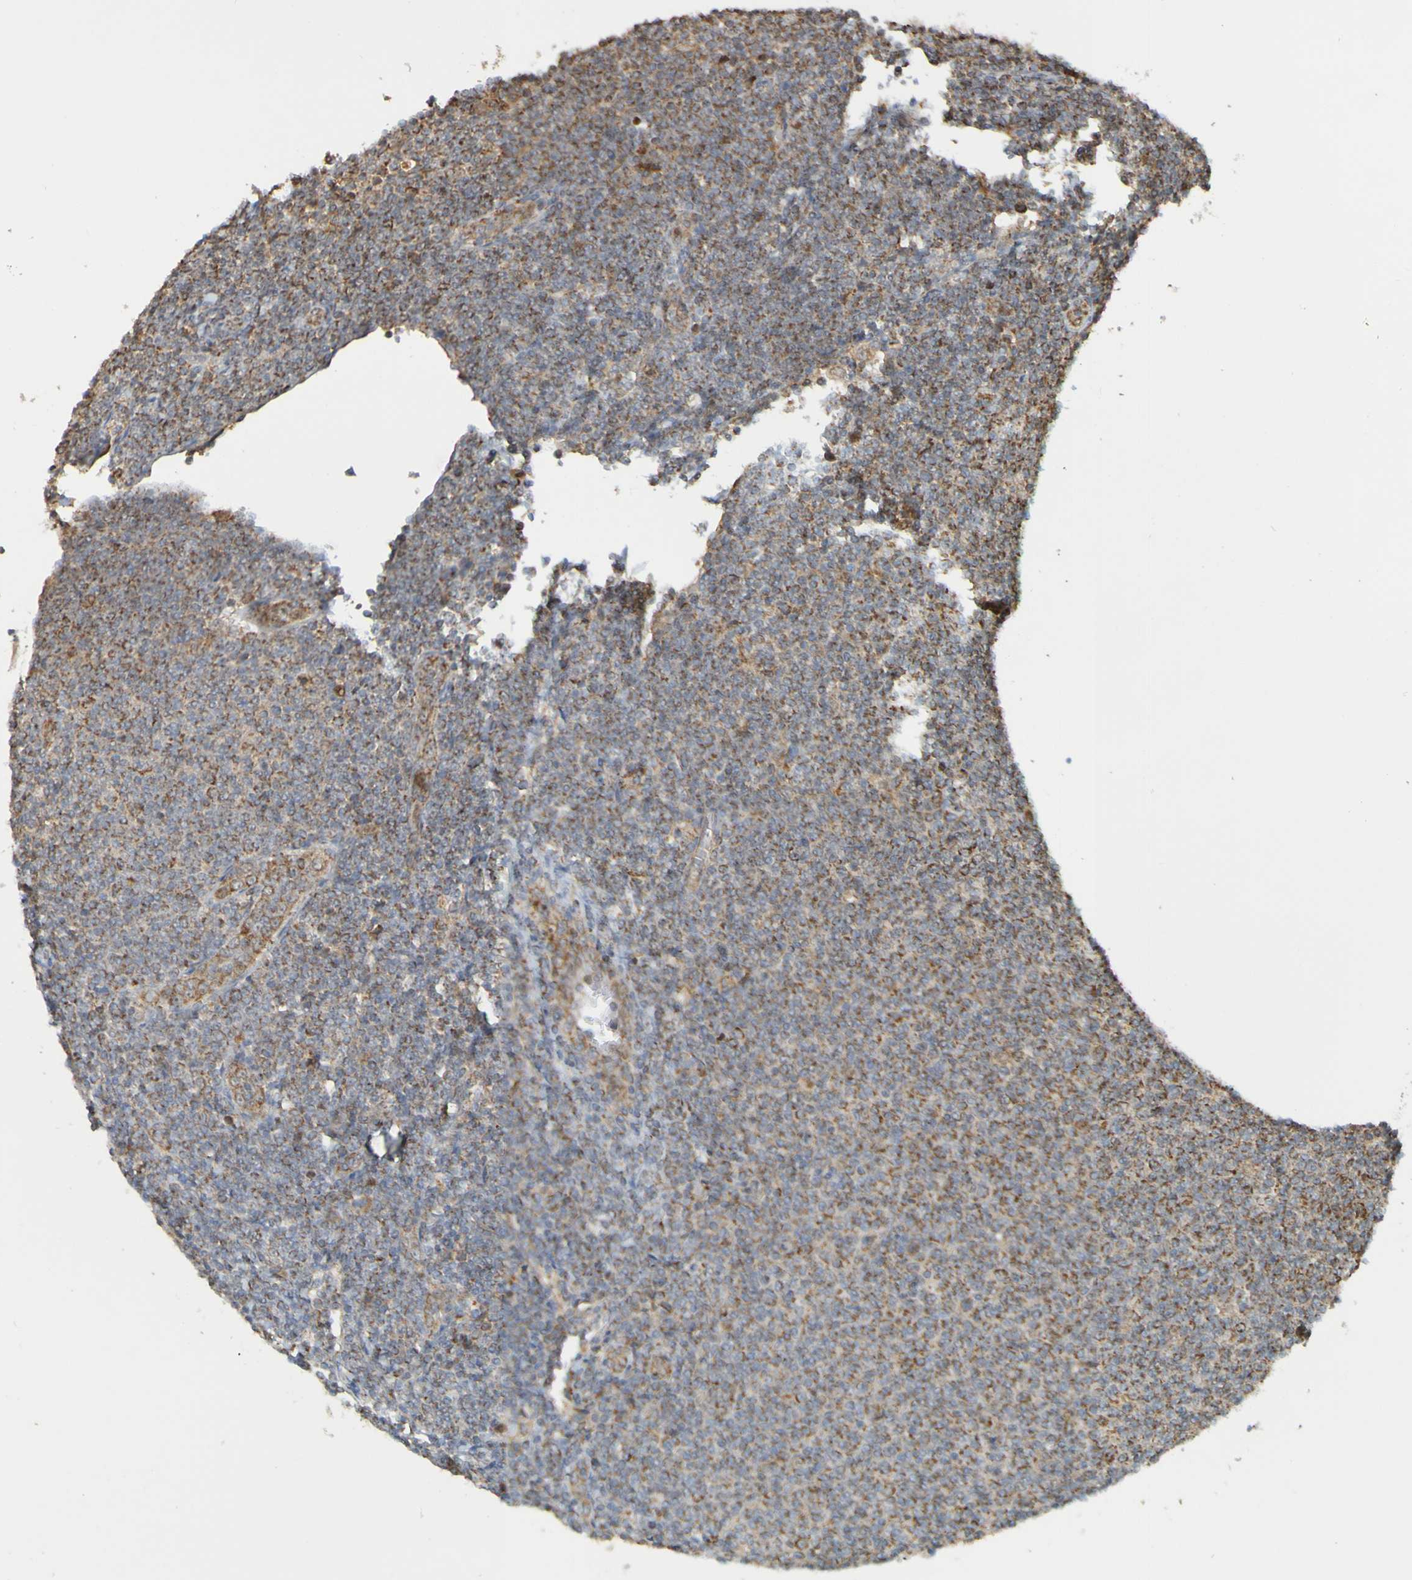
{"staining": {"intensity": "moderate", "quantity": ">75%", "location": "cytoplasmic/membranous"}, "tissue": "lymphoma", "cell_type": "Tumor cells", "image_type": "cancer", "snomed": [{"axis": "morphology", "description": "Malignant lymphoma, non-Hodgkin's type, Low grade"}, {"axis": "topography", "description": "Lymph node"}], "caption": "Immunohistochemistry (IHC) of human lymphoma shows medium levels of moderate cytoplasmic/membranous expression in about >75% of tumor cells.", "gene": "TMBIM1", "patient": {"sex": "male", "age": 66}}